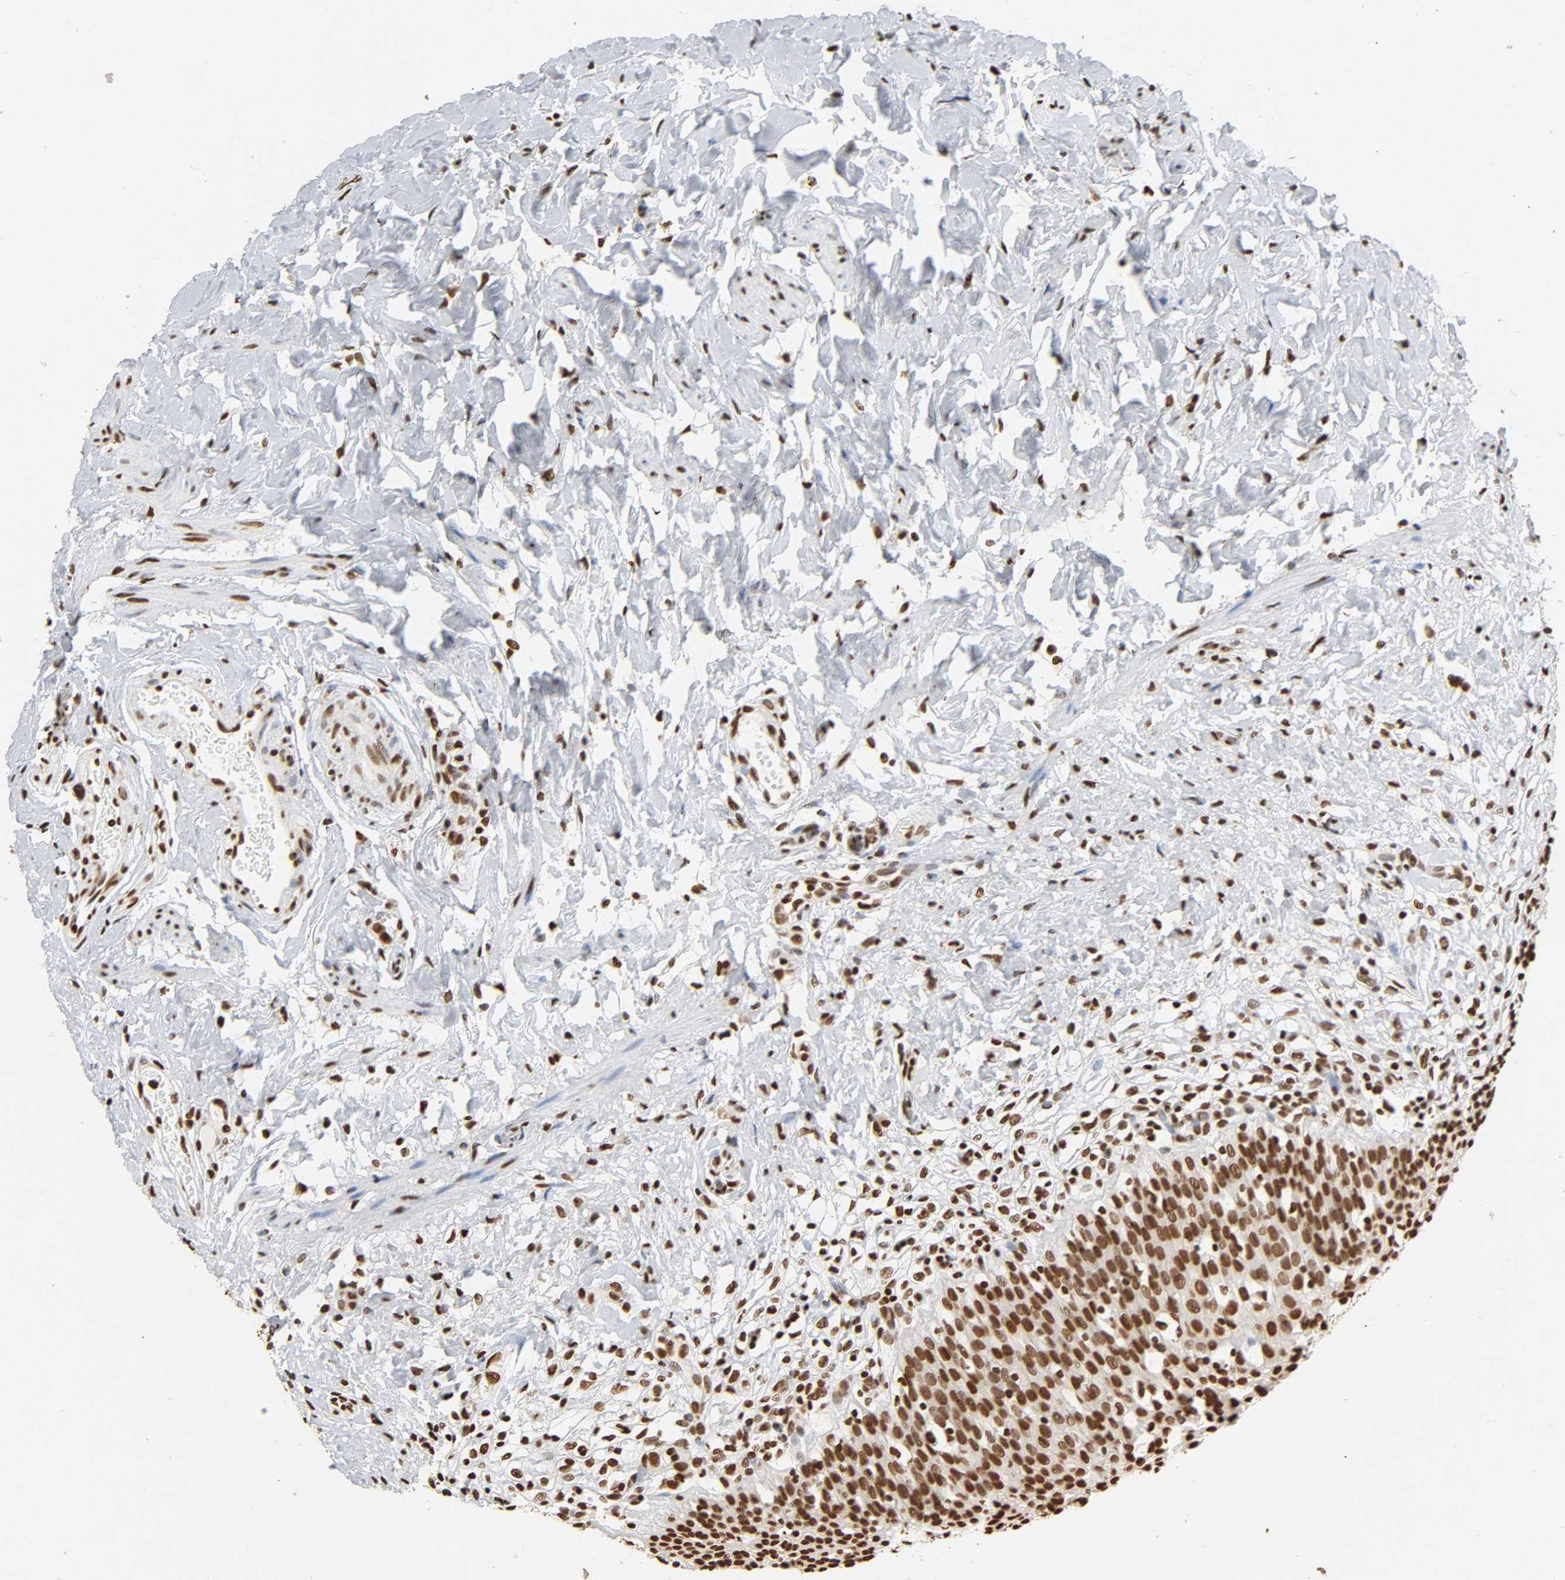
{"staining": {"intensity": "strong", "quantity": ">75%", "location": "nuclear"}, "tissue": "urinary bladder", "cell_type": "Urothelial cells", "image_type": "normal", "snomed": [{"axis": "morphology", "description": "Normal tissue, NOS"}, {"axis": "topography", "description": "Urinary bladder"}], "caption": "Immunohistochemistry (IHC) staining of benign urinary bladder, which exhibits high levels of strong nuclear positivity in approximately >75% of urothelial cells indicating strong nuclear protein expression. The staining was performed using DAB (brown) for protein detection and nuclei were counterstained in hematoxylin (blue).", "gene": "HNRNPC", "patient": {"sex": "female", "age": 80}}